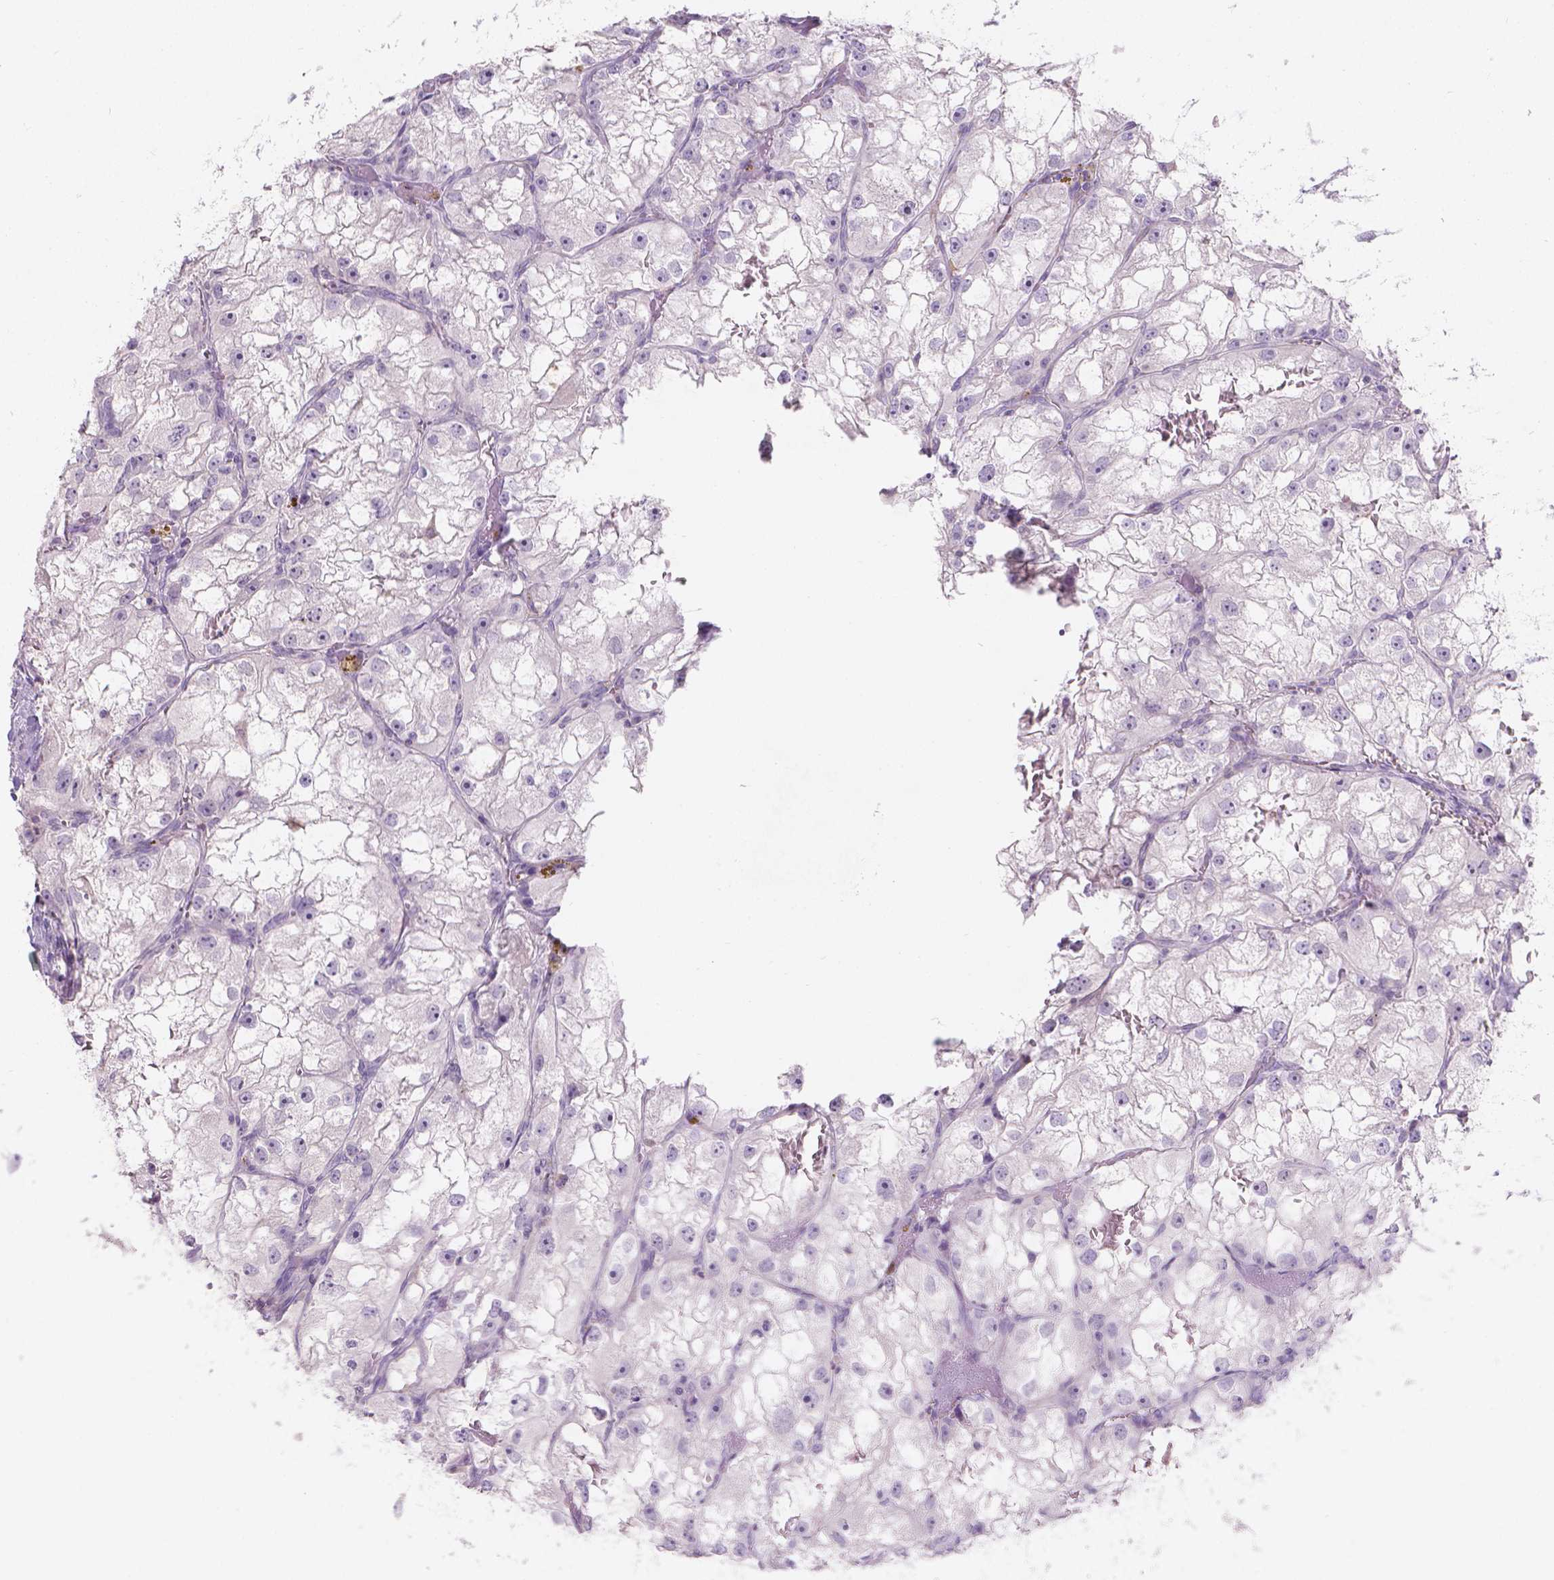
{"staining": {"intensity": "negative", "quantity": "none", "location": "none"}, "tissue": "renal cancer", "cell_type": "Tumor cells", "image_type": "cancer", "snomed": [{"axis": "morphology", "description": "Adenocarcinoma, NOS"}, {"axis": "topography", "description": "Kidney"}], "caption": "IHC micrograph of neoplastic tissue: renal cancer stained with DAB exhibits no significant protein positivity in tumor cells.", "gene": "DCAF4L1", "patient": {"sex": "male", "age": 59}}